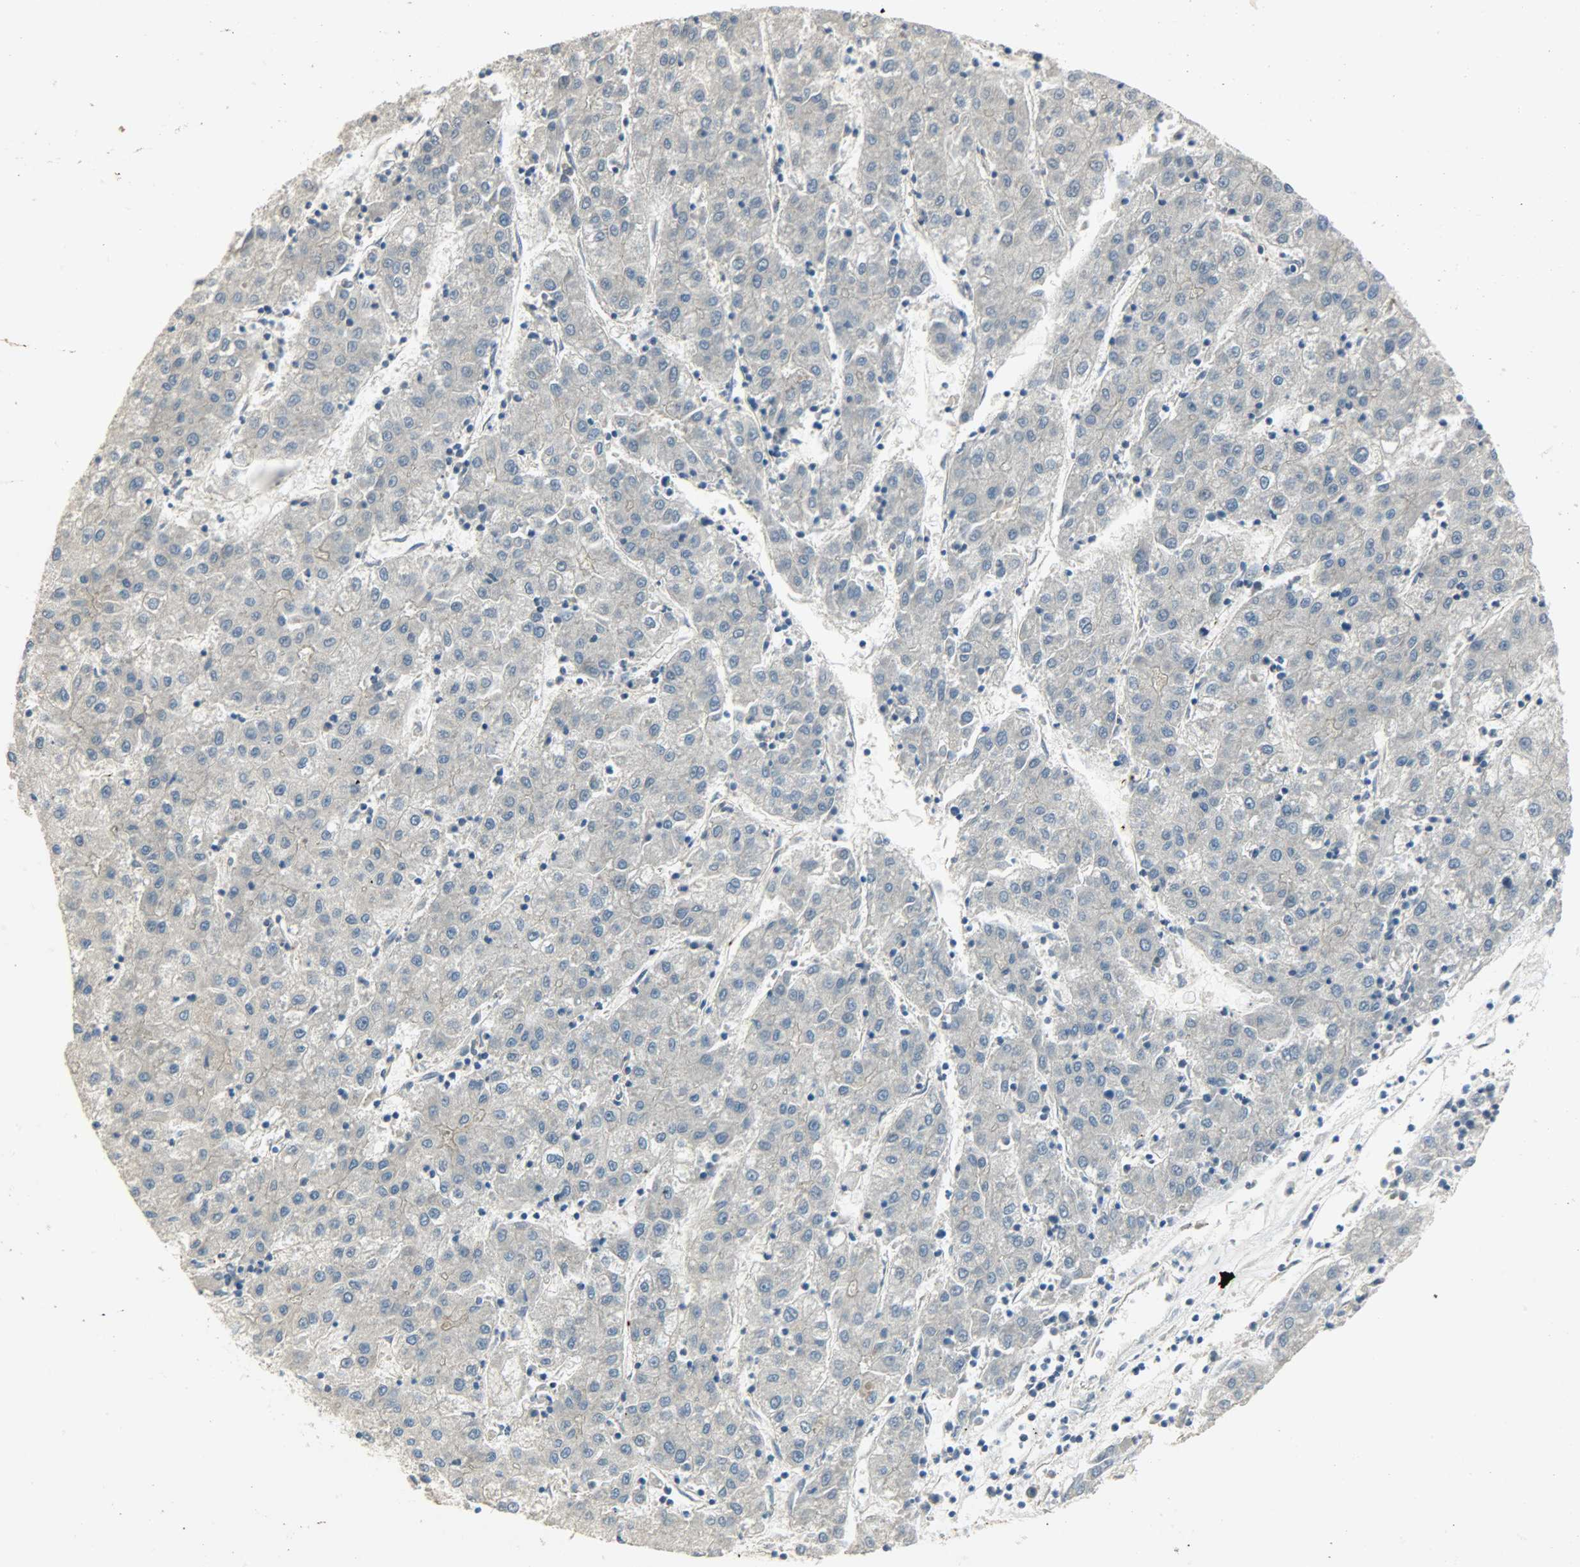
{"staining": {"intensity": "negative", "quantity": "none", "location": "none"}, "tissue": "liver cancer", "cell_type": "Tumor cells", "image_type": "cancer", "snomed": [{"axis": "morphology", "description": "Carcinoma, Hepatocellular, NOS"}, {"axis": "topography", "description": "Liver"}], "caption": "Hepatocellular carcinoma (liver) was stained to show a protein in brown. There is no significant expression in tumor cells.", "gene": "KIAA1217", "patient": {"sex": "male", "age": 72}}